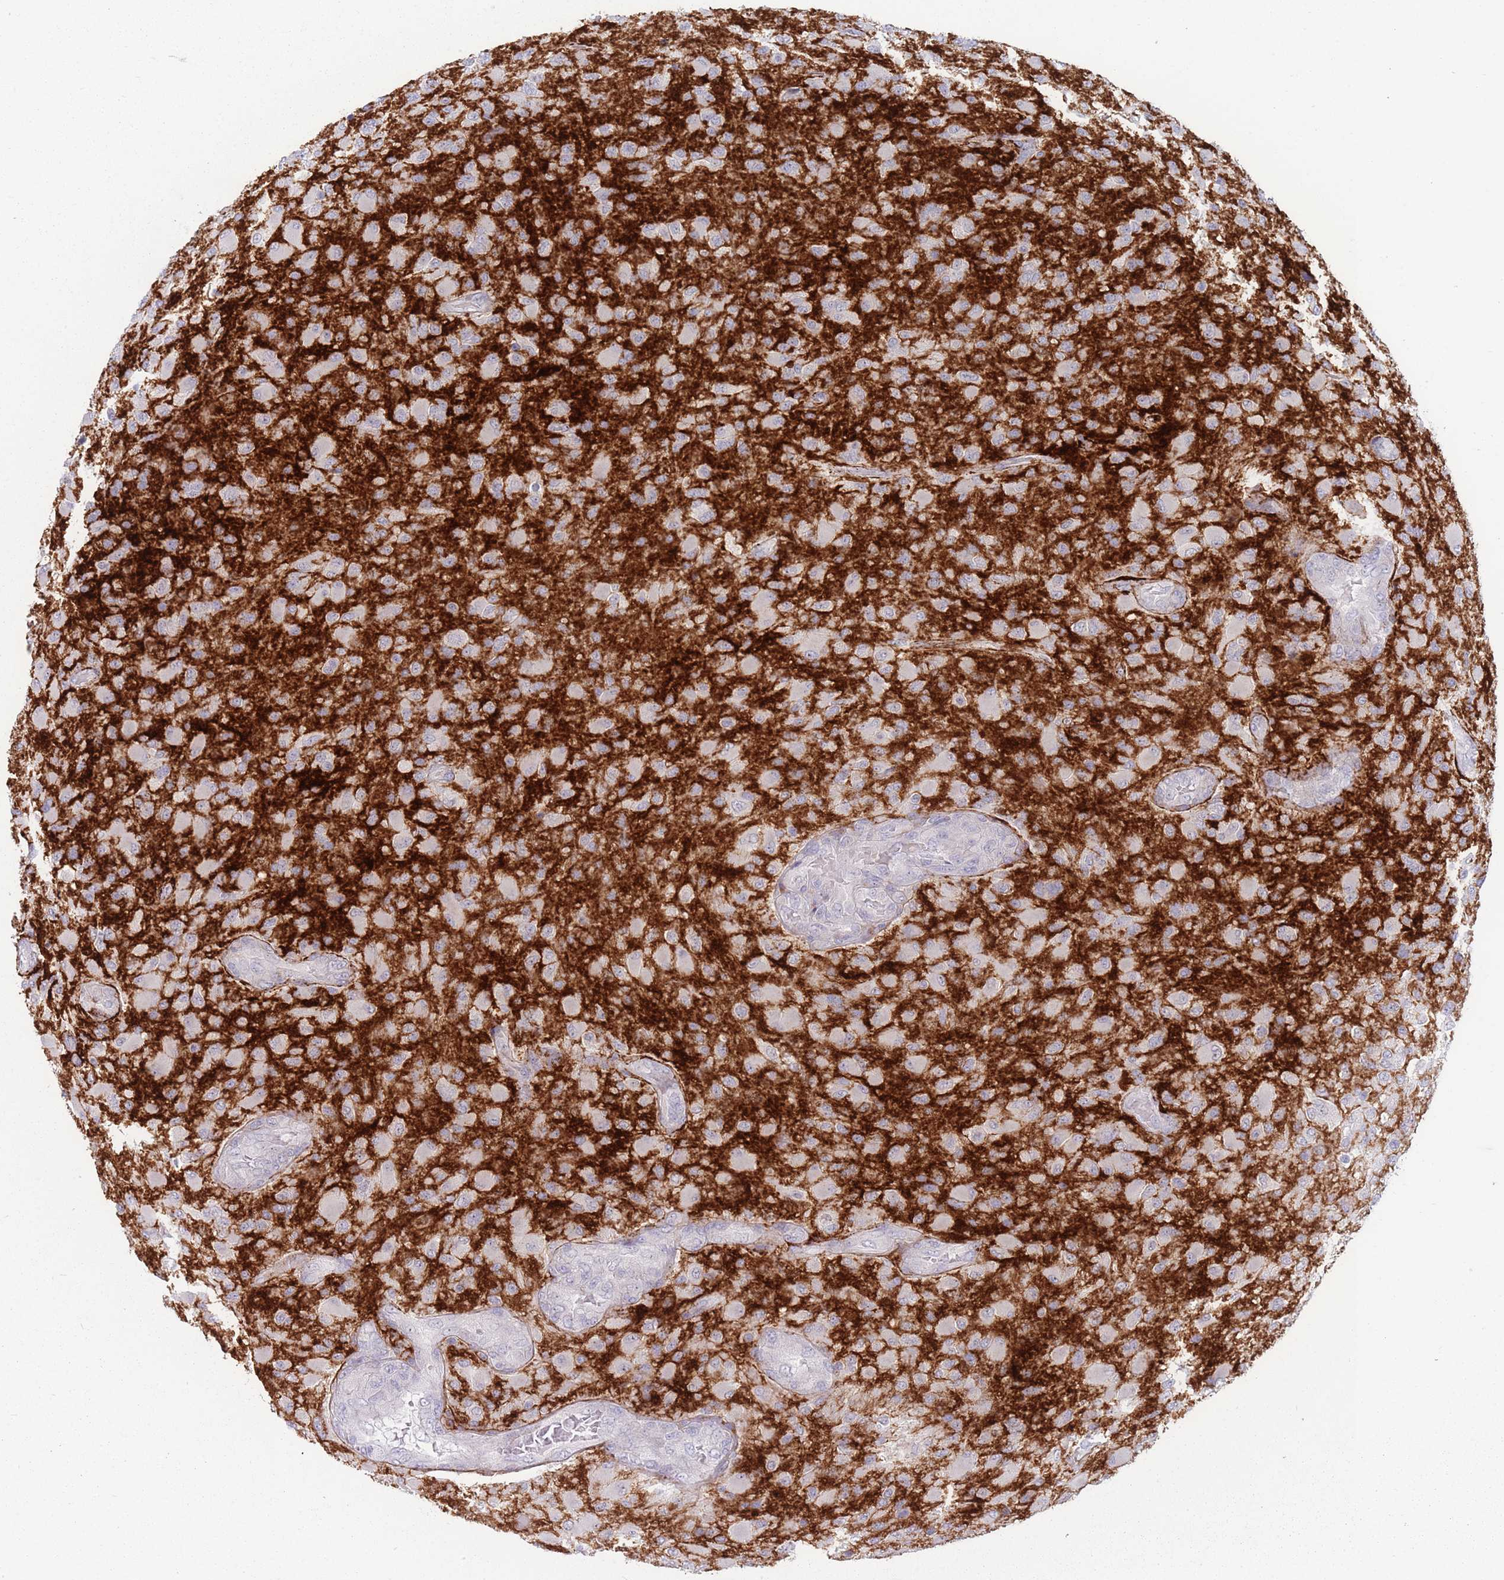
{"staining": {"intensity": "negative", "quantity": "none", "location": "none"}, "tissue": "glioma", "cell_type": "Tumor cells", "image_type": "cancer", "snomed": [{"axis": "morphology", "description": "Glioma, malignant, Low grade"}, {"axis": "topography", "description": "Brain"}], "caption": "IHC photomicrograph of malignant low-grade glioma stained for a protein (brown), which demonstrates no staining in tumor cells.", "gene": "PAIP2B", "patient": {"sex": "male", "age": 65}}